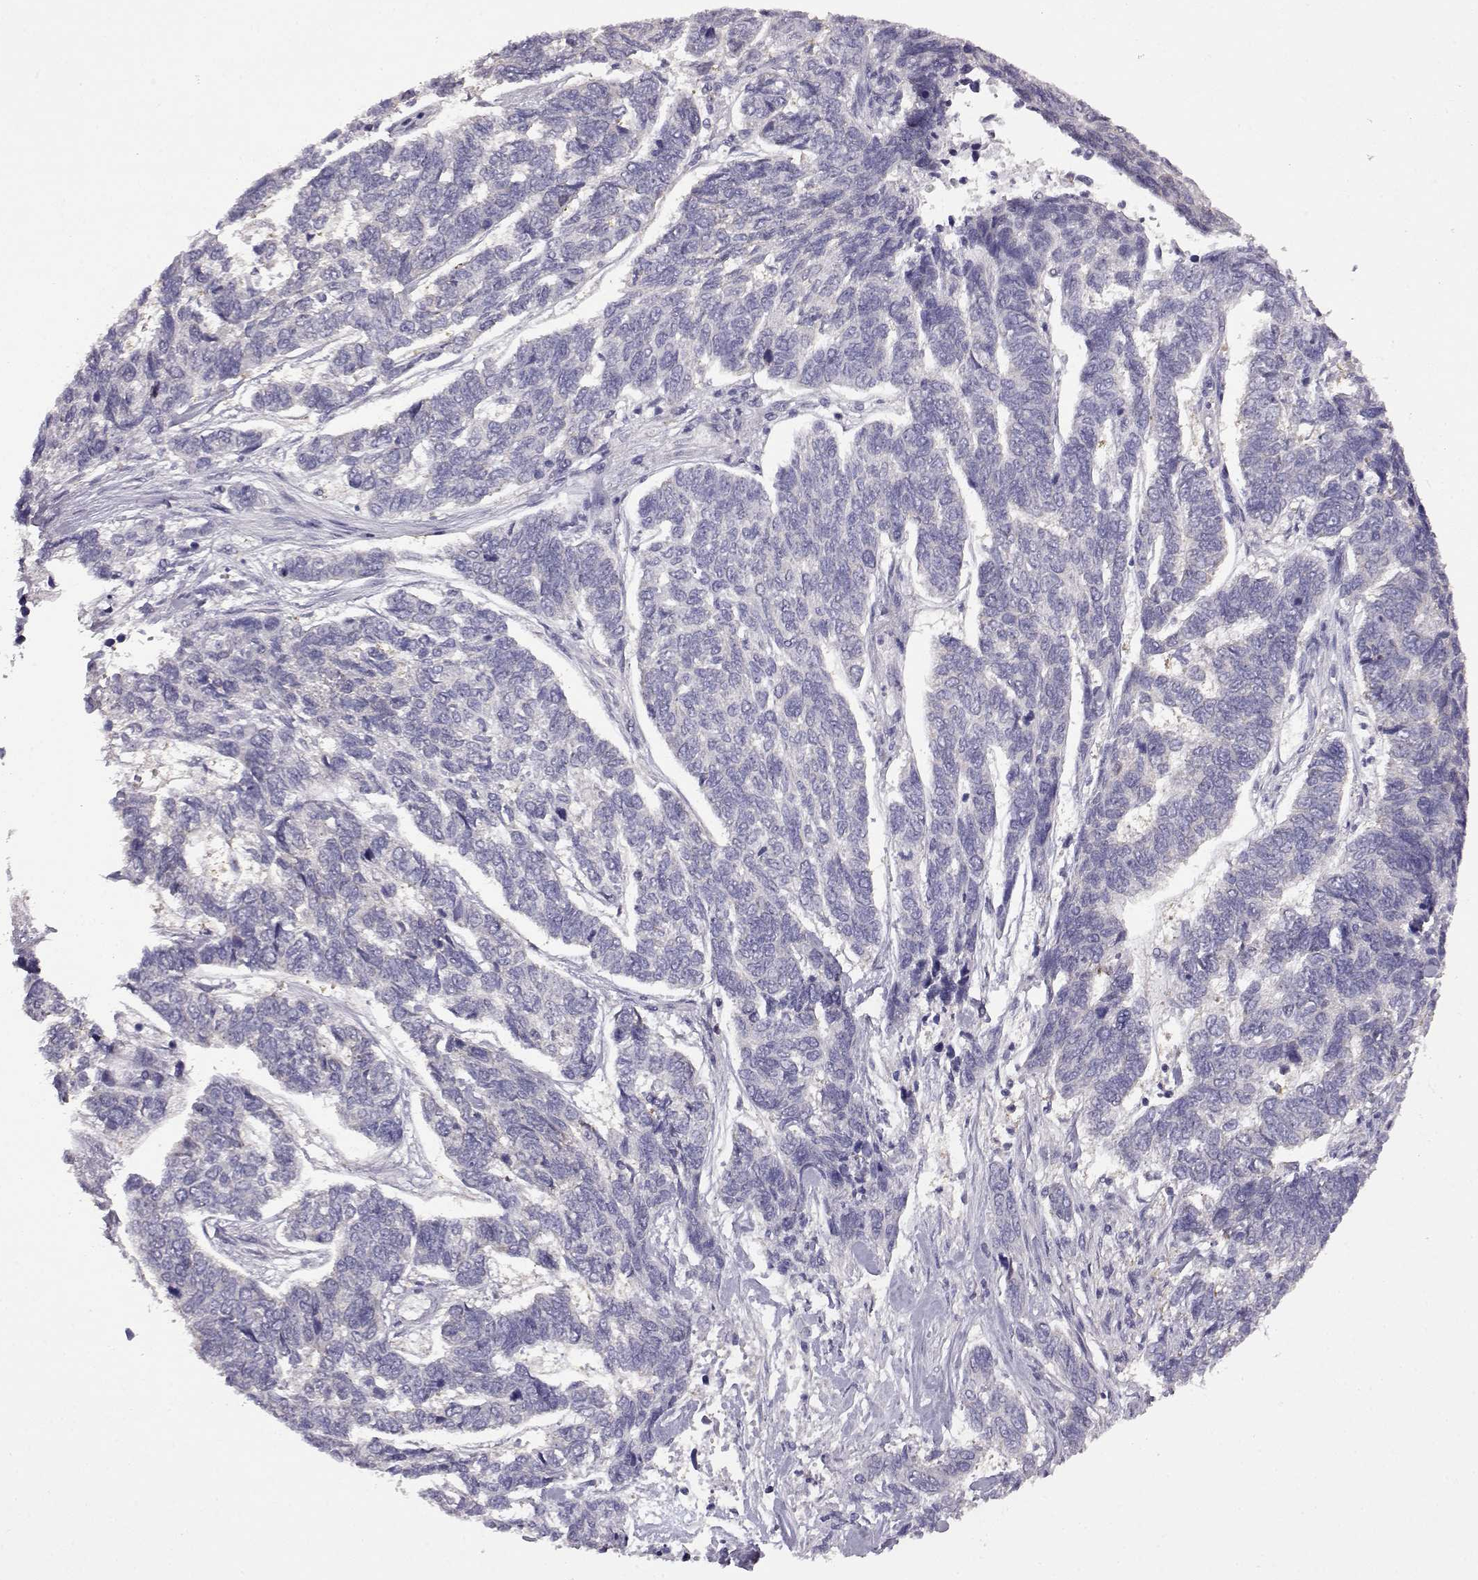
{"staining": {"intensity": "negative", "quantity": "none", "location": "none"}, "tissue": "skin cancer", "cell_type": "Tumor cells", "image_type": "cancer", "snomed": [{"axis": "morphology", "description": "Basal cell carcinoma"}, {"axis": "topography", "description": "Skin"}], "caption": "Immunohistochemistry (IHC) of human skin cancer (basal cell carcinoma) reveals no expression in tumor cells. The staining is performed using DAB brown chromogen with nuclei counter-stained in using hematoxylin.", "gene": "VGF", "patient": {"sex": "female", "age": 65}}